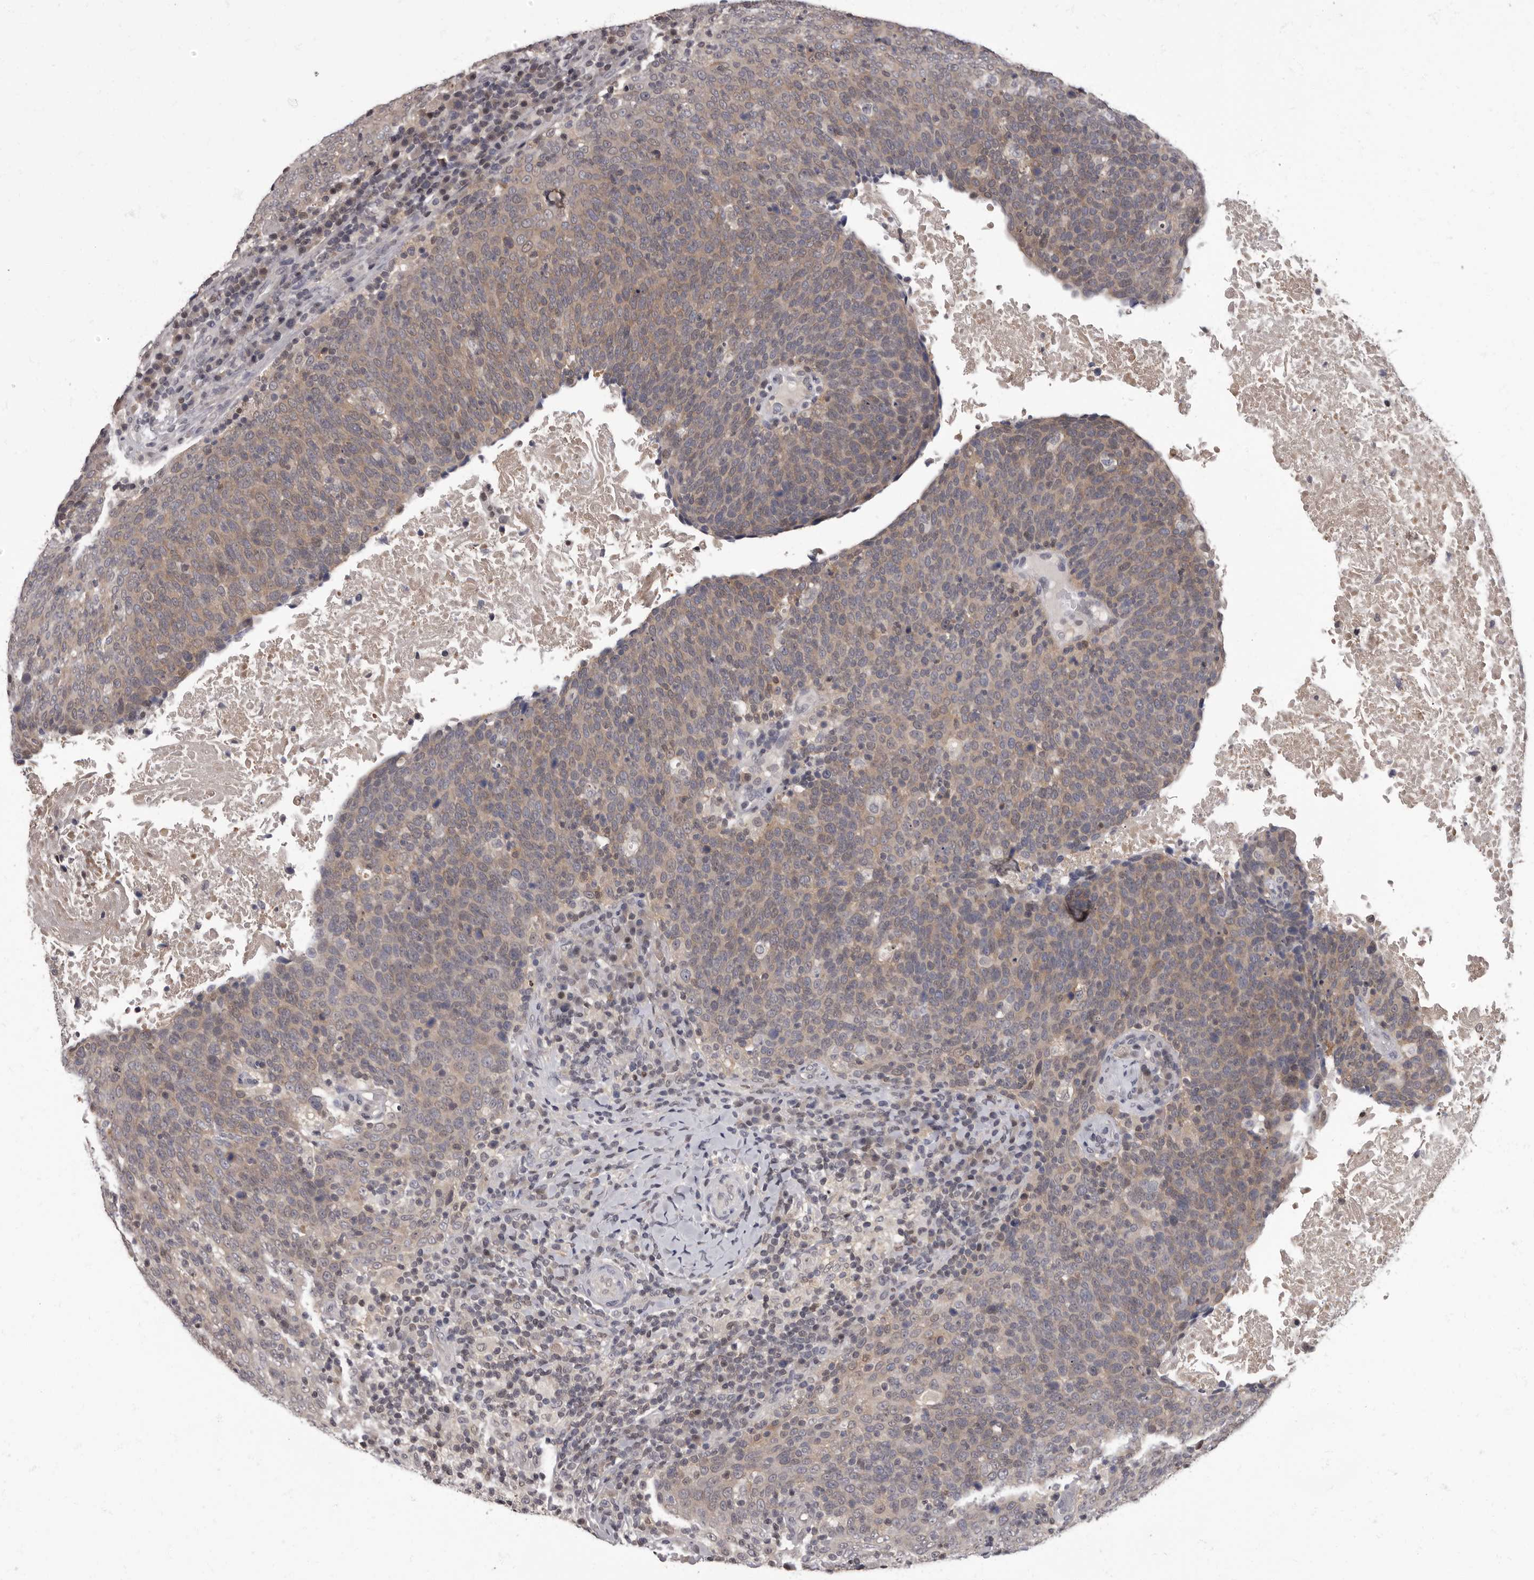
{"staining": {"intensity": "weak", "quantity": ">75%", "location": "cytoplasmic/membranous"}, "tissue": "head and neck cancer", "cell_type": "Tumor cells", "image_type": "cancer", "snomed": [{"axis": "morphology", "description": "Squamous cell carcinoma, NOS"}, {"axis": "morphology", "description": "Squamous cell carcinoma, metastatic, NOS"}, {"axis": "topography", "description": "Lymph node"}, {"axis": "topography", "description": "Head-Neck"}], "caption": "A brown stain shows weak cytoplasmic/membranous expression of a protein in head and neck squamous cell carcinoma tumor cells.", "gene": "C1orf50", "patient": {"sex": "male", "age": 62}}